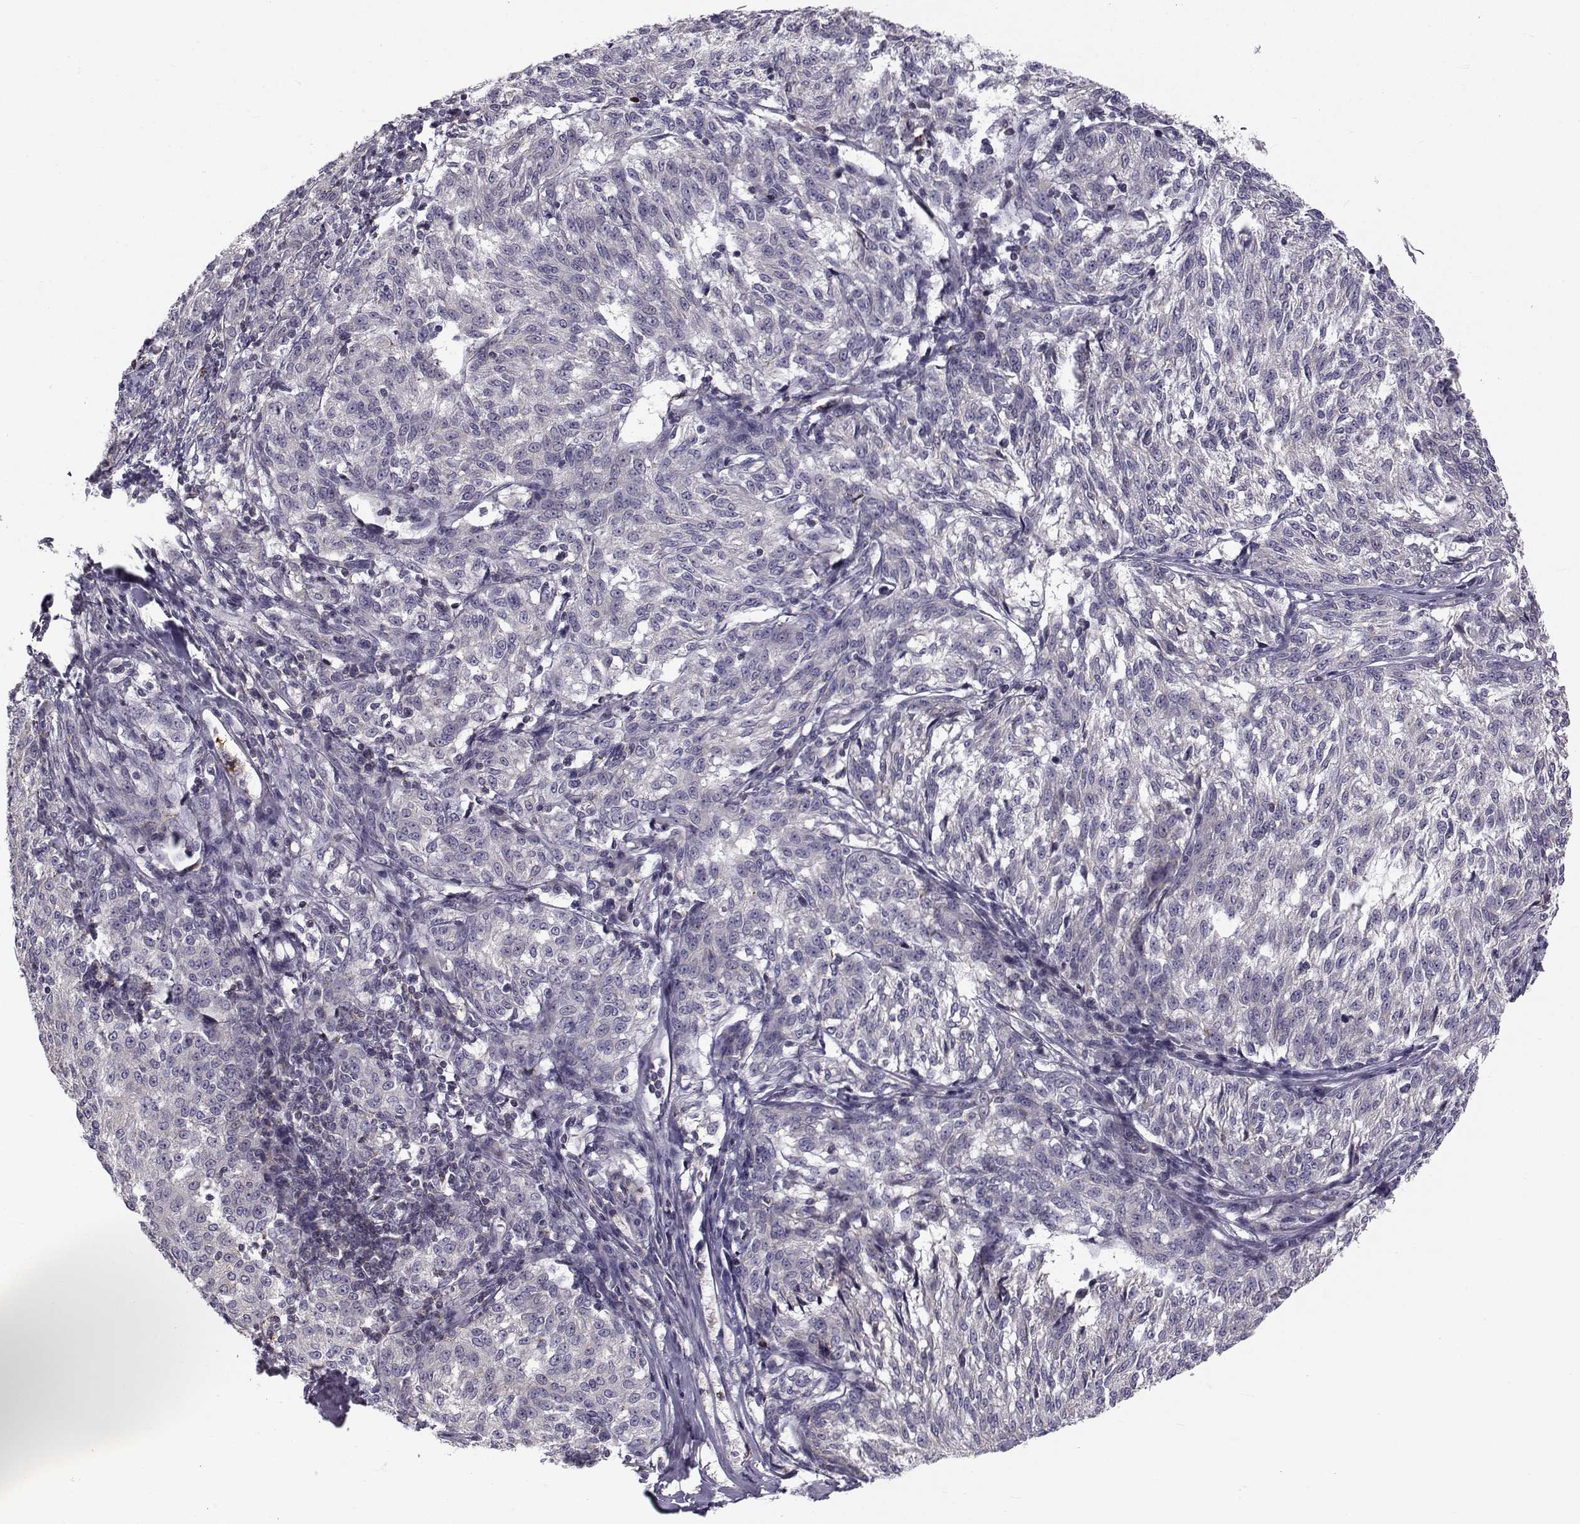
{"staining": {"intensity": "negative", "quantity": "none", "location": "none"}, "tissue": "melanoma", "cell_type": "Tumor cells", "image_type": "cancer", "snomed": [{"axis": "morphology", "description": "Malignant melanoma, NOS"}, {"axis": "topography", "description": "Skin"}], "caption": "Human melanoma stained for a protein using IHC reveals no positivity in tumor cells.", "gene": "LRRC27", "patient": {"sex": "female", "age": 72}}